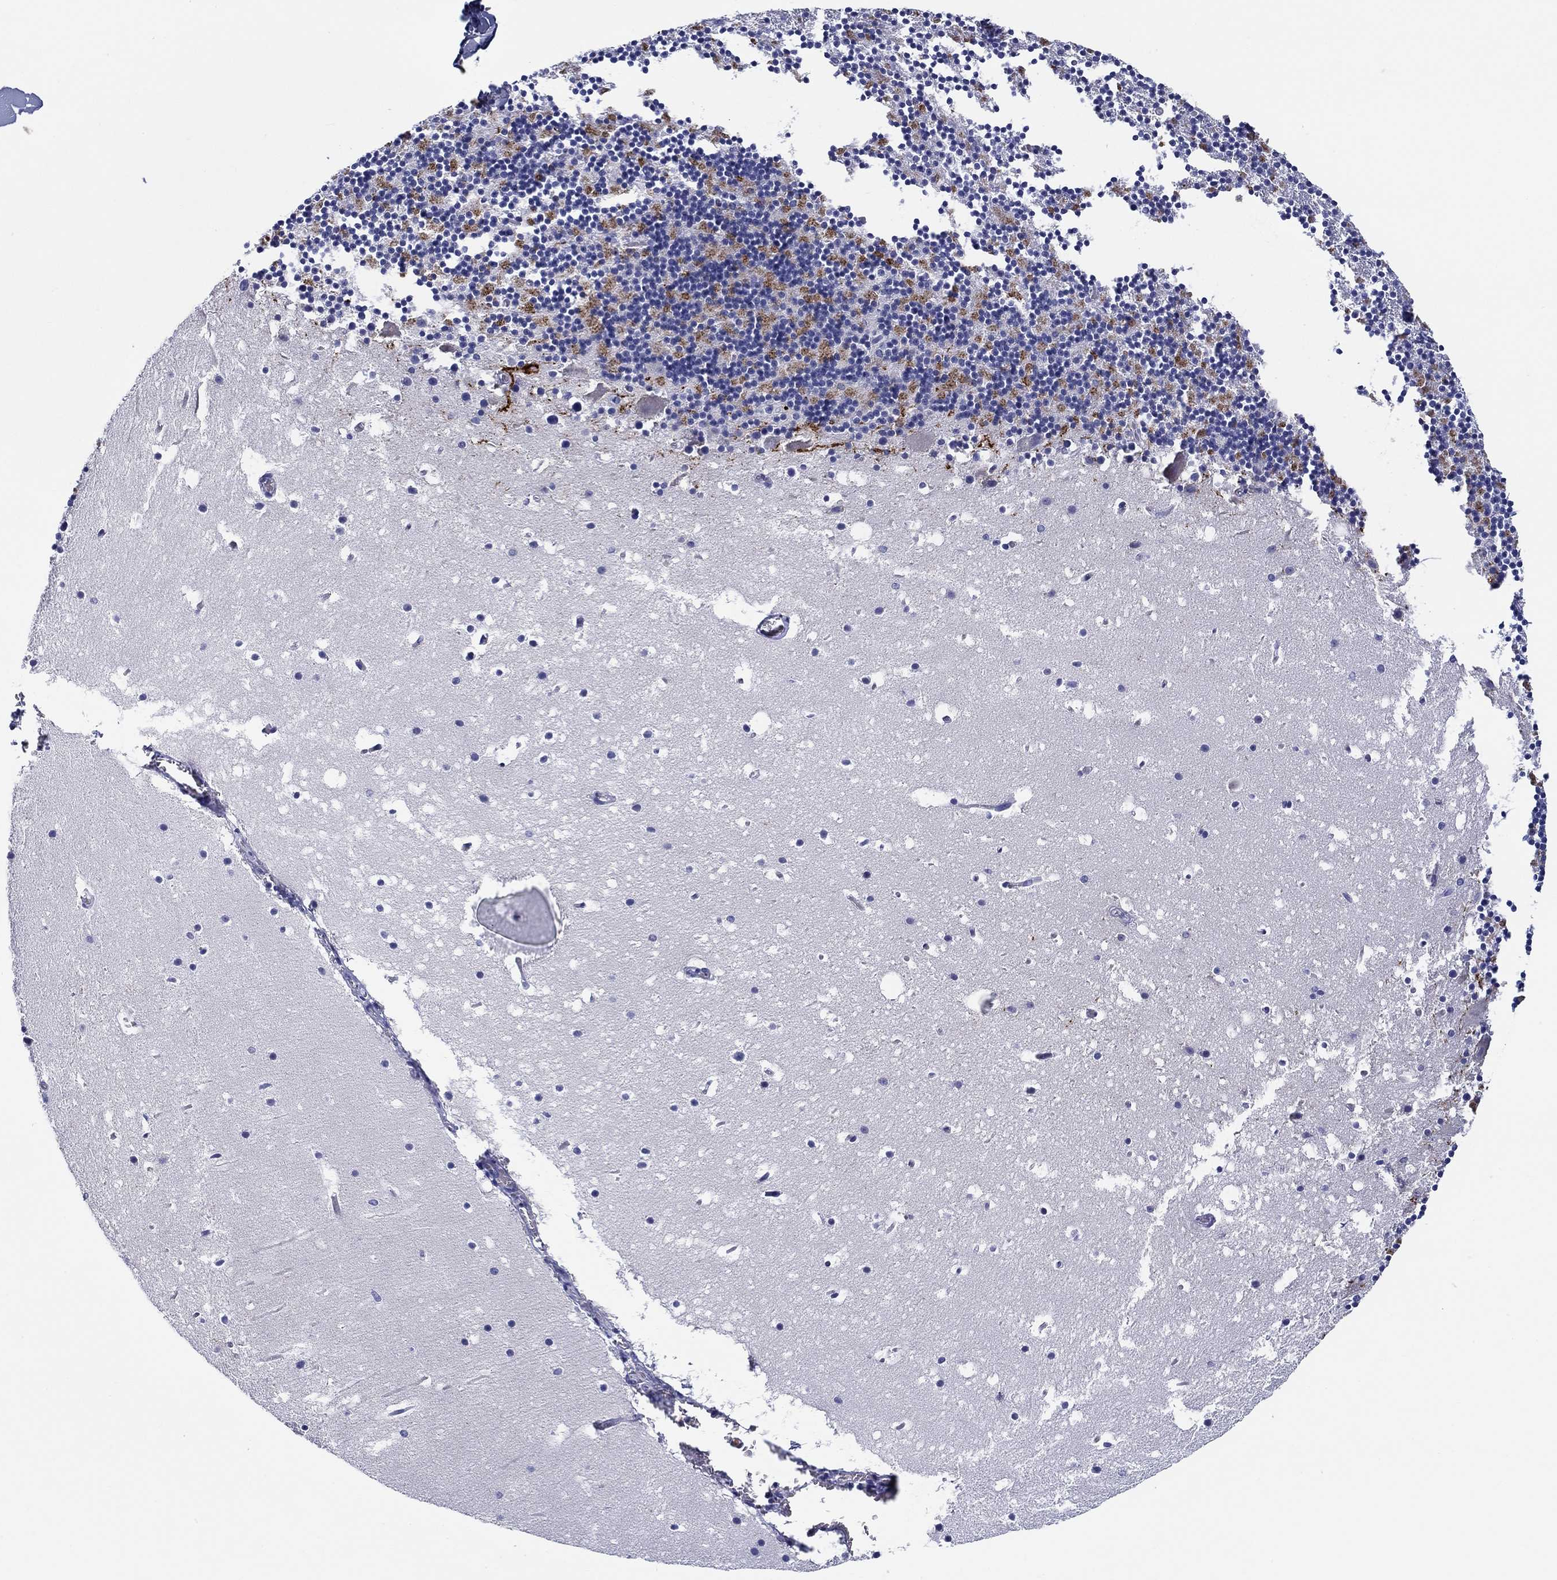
{"staining": {"intensity": "strong", "quantity": "<25%", "location": "cytoplasmic/membranous"}, "tissue": "cerebellum", "cell_type": "Cells in granular layer", "image_type": "normal", "snomed": [{"axis": "morphology", "description": "Normal tissue, NOS"}, {"axis": "topography", "description": "Cerebellum"}], "caption": "Cerebellum stained with a protein marker shows strong staining in cells in granular layer.", "gene": "HAPLN4", "patient": {"sex": "male", "age": 37}}